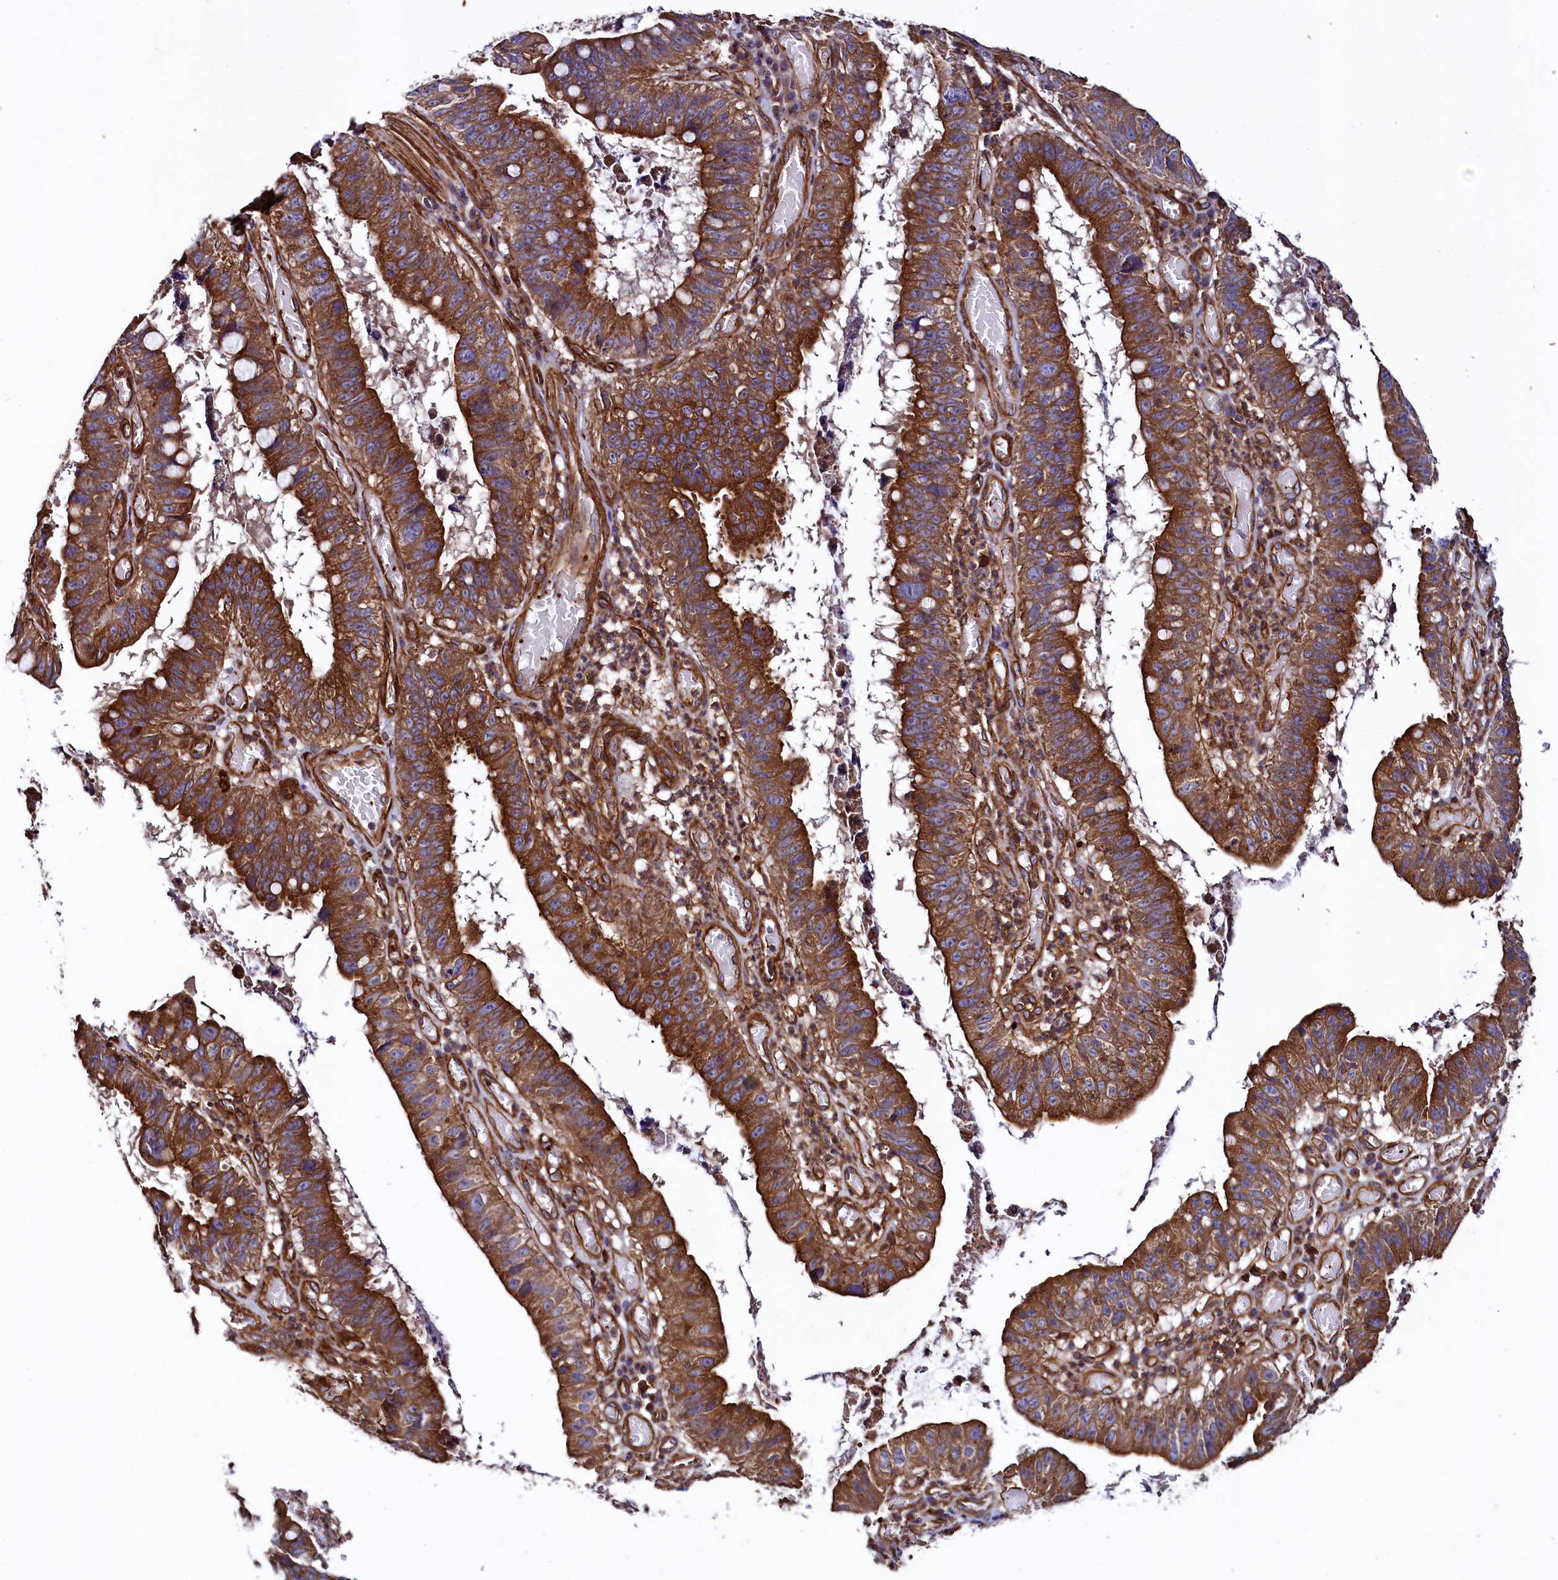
{"staining": {"intensity": "strong", "quantity": ">75%", "location": "cytoplasmic/membranous"}, "tissue": "stomach cancer", "cell_type": "Tumor cells", "image_type": "cancer", "snomed": [{"axis": "morphology", "description": "Adenocarcinoma, NOS"}, {"axis": "topography", "description": "Stomach"}], "caption": "Brown immunohistochemical staining in human stomach adenocarcinoma shows strong cytoplasmic/membranous expression in approximately >75% of tumor cells. Using DAB (brown) and hematoxylin (blue) stains, captured at high magnification using brightfield microscopy.", "gene": "STAMBPL1", "patient": {"sex": "male", "age": 59}}